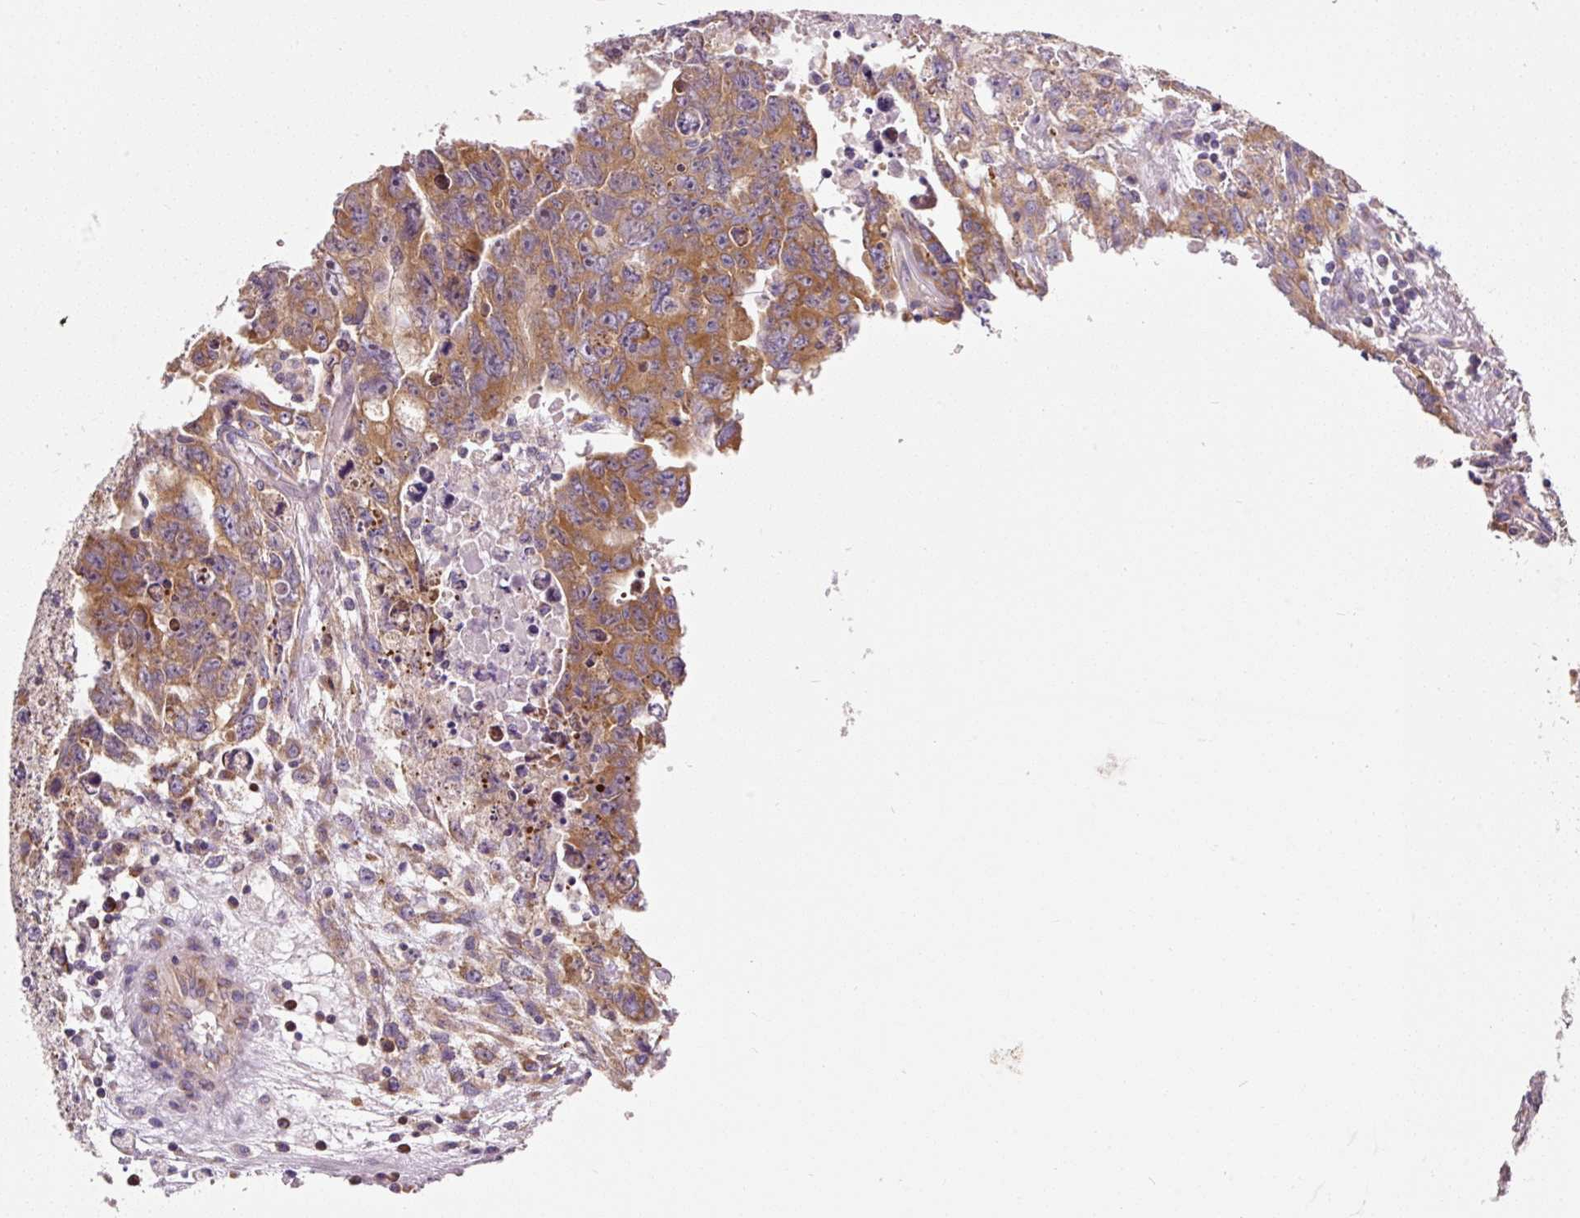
{"staining": {"intensity": "moderate", "quantity": ">75%", "location": "cytoplasmic/membranous"}, "tissue": "testis cancer", "cell_type": "Tumor cells", "image_type": "cancer", "snomed": [{"axis": "morphology", "description": "Carcinoma, Embryonal, NOS"}, {"axis": "topography", "description": "Testis"}], "caption": "Human testis cancer (embryonal carcinoma) stained with a protein marker demonstrates moderate staining in tumor cells.", "gene": "RPL10A", "patient": {"sex": "male", "age": 24}}